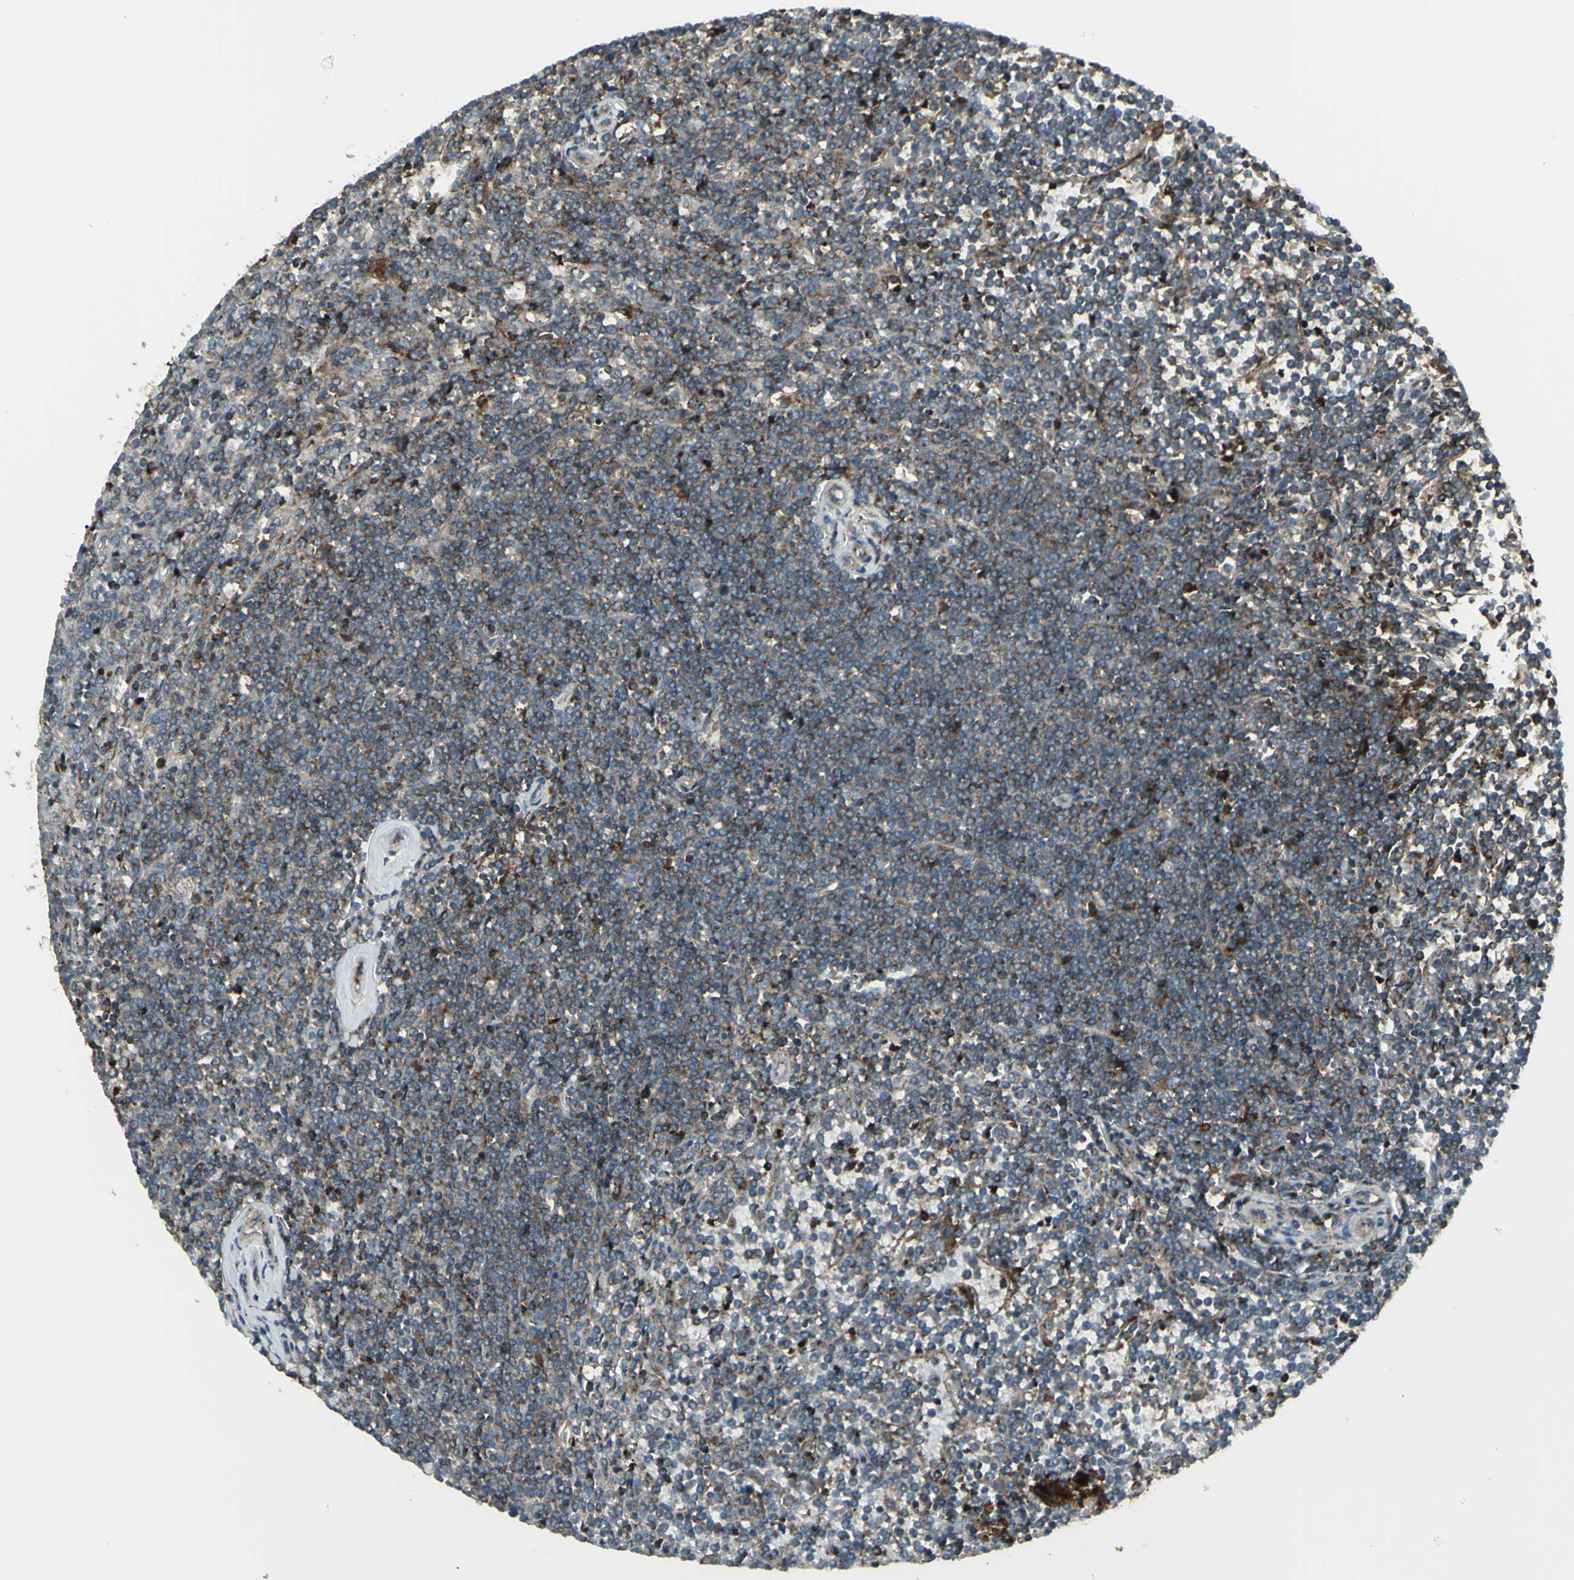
{"staining": {"intensity": "strong", "quantity": "25%-75%", "location": "cytoplasmic/membranous"}, "tissue": "lymphoma", "cell_type": "Tumor cells", "image_type": "cancer", "snomed": [{"axis": "morphology", "description": "Malignant lymphoma, non-Hodgkin's type, Low grade"}, {"axis": "topography", "description": "Spleen"}], "caption": "A brown stain highlights strong cytoplasmic/membranous positivity of a protein in human lymphoma tumor cells. (DAB = brown stain, brightfield microscopy at high magnification).", "gene": "NAPA", "patient": {"sex": "female", "age": 19}}